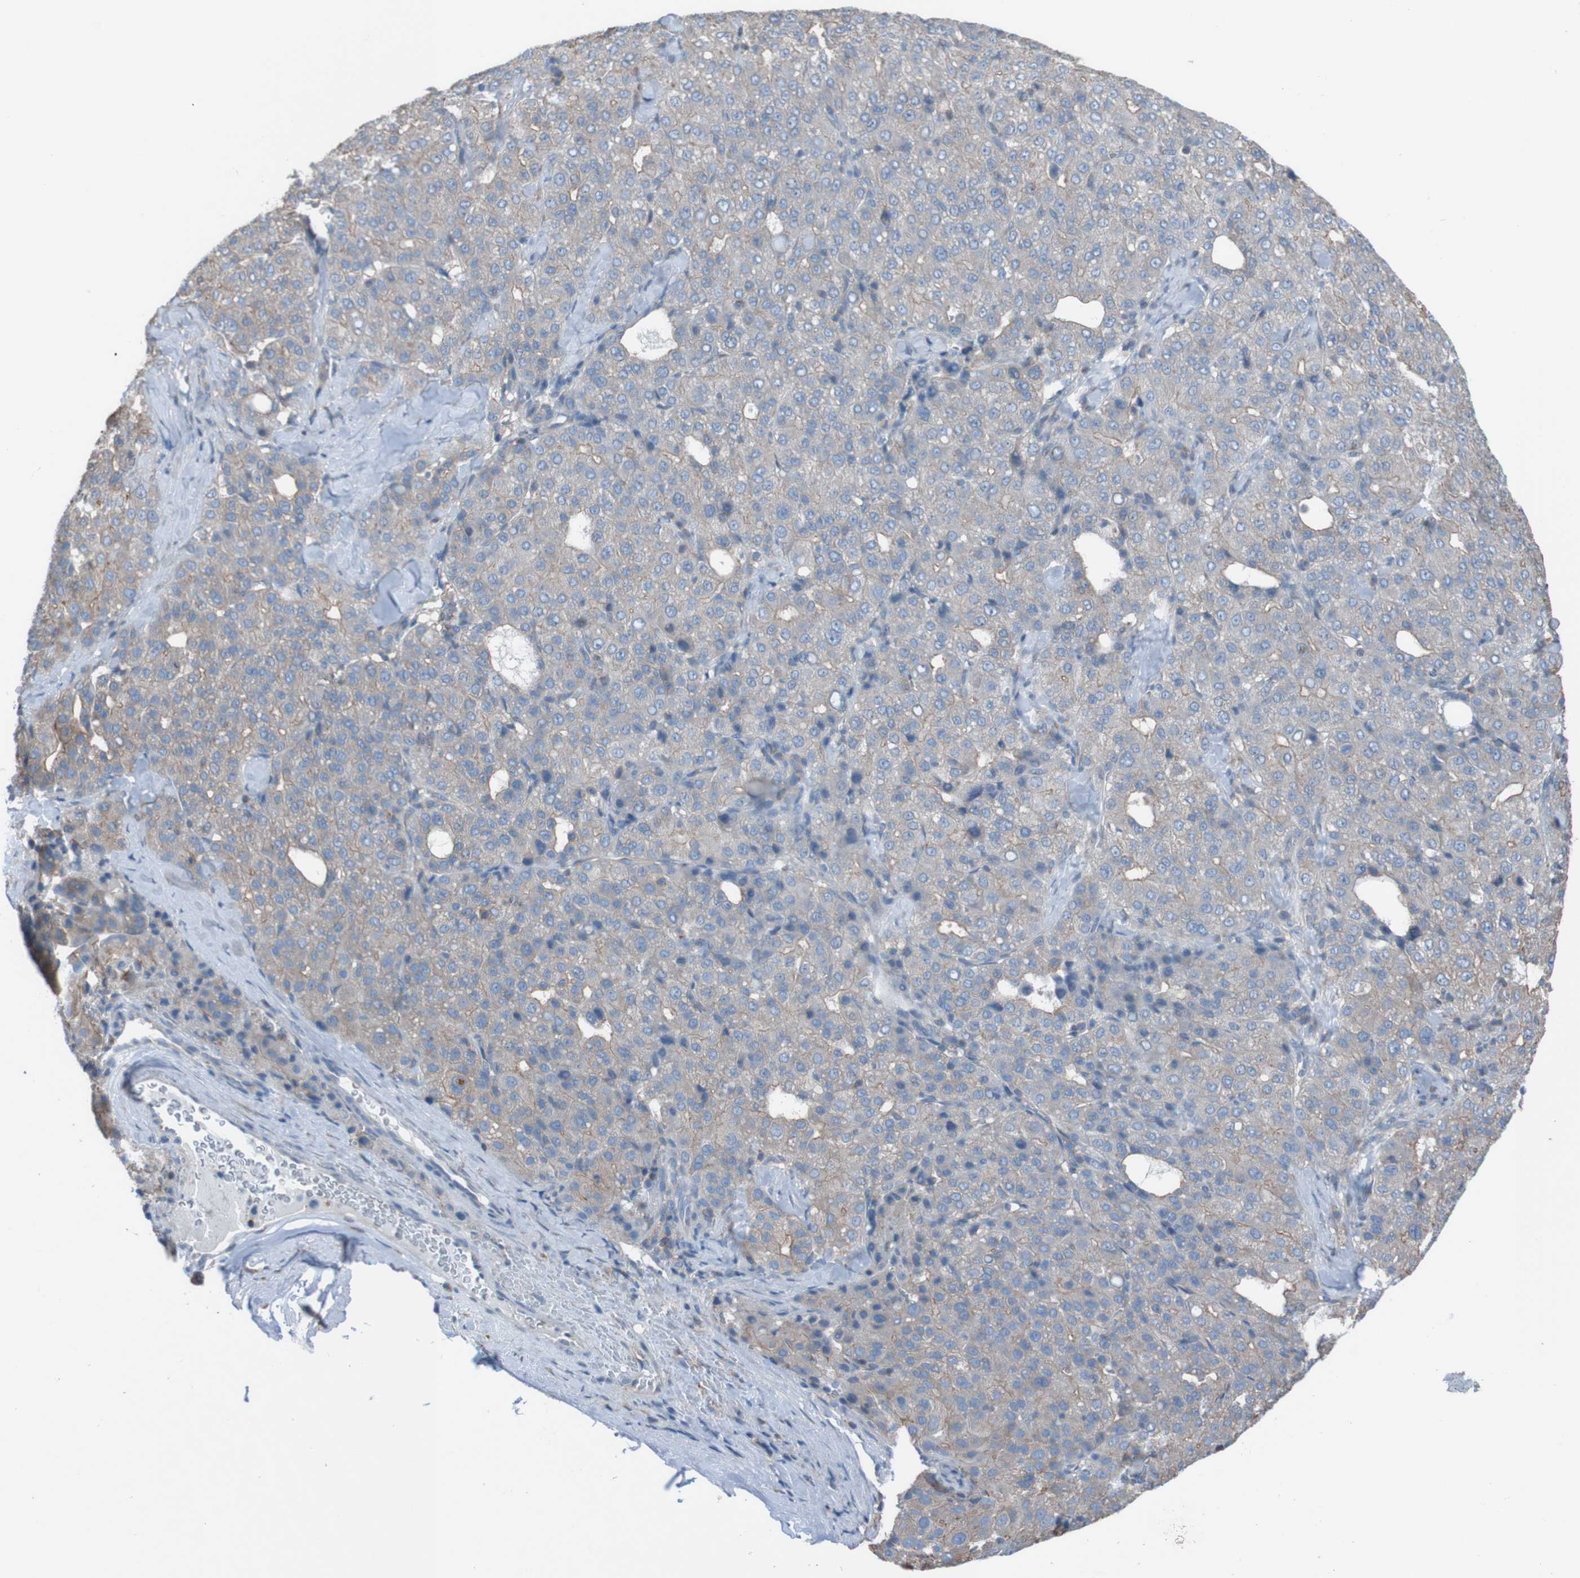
{"staining": {"intensity": "moderate", "quantity": "<25%", "location": "cytoplasmic/membranous"}, "tissue": "liver cancer", "cell_type": "Tumor cells", "image_type": "cancer", "snomed": [{"axis": "morphology", "description": "Carcinoma, Hepatocellular, NOS"}, {"axis": "topography", "description": "Liver"}], "caption": "A photomicrograph of human liver cancer stained for a protein reveals moderate cytoplasmic/membranous brown staining in tumor cells.", "gene": "MINAR1", "patient": {"sex": "male", "age": 65}}